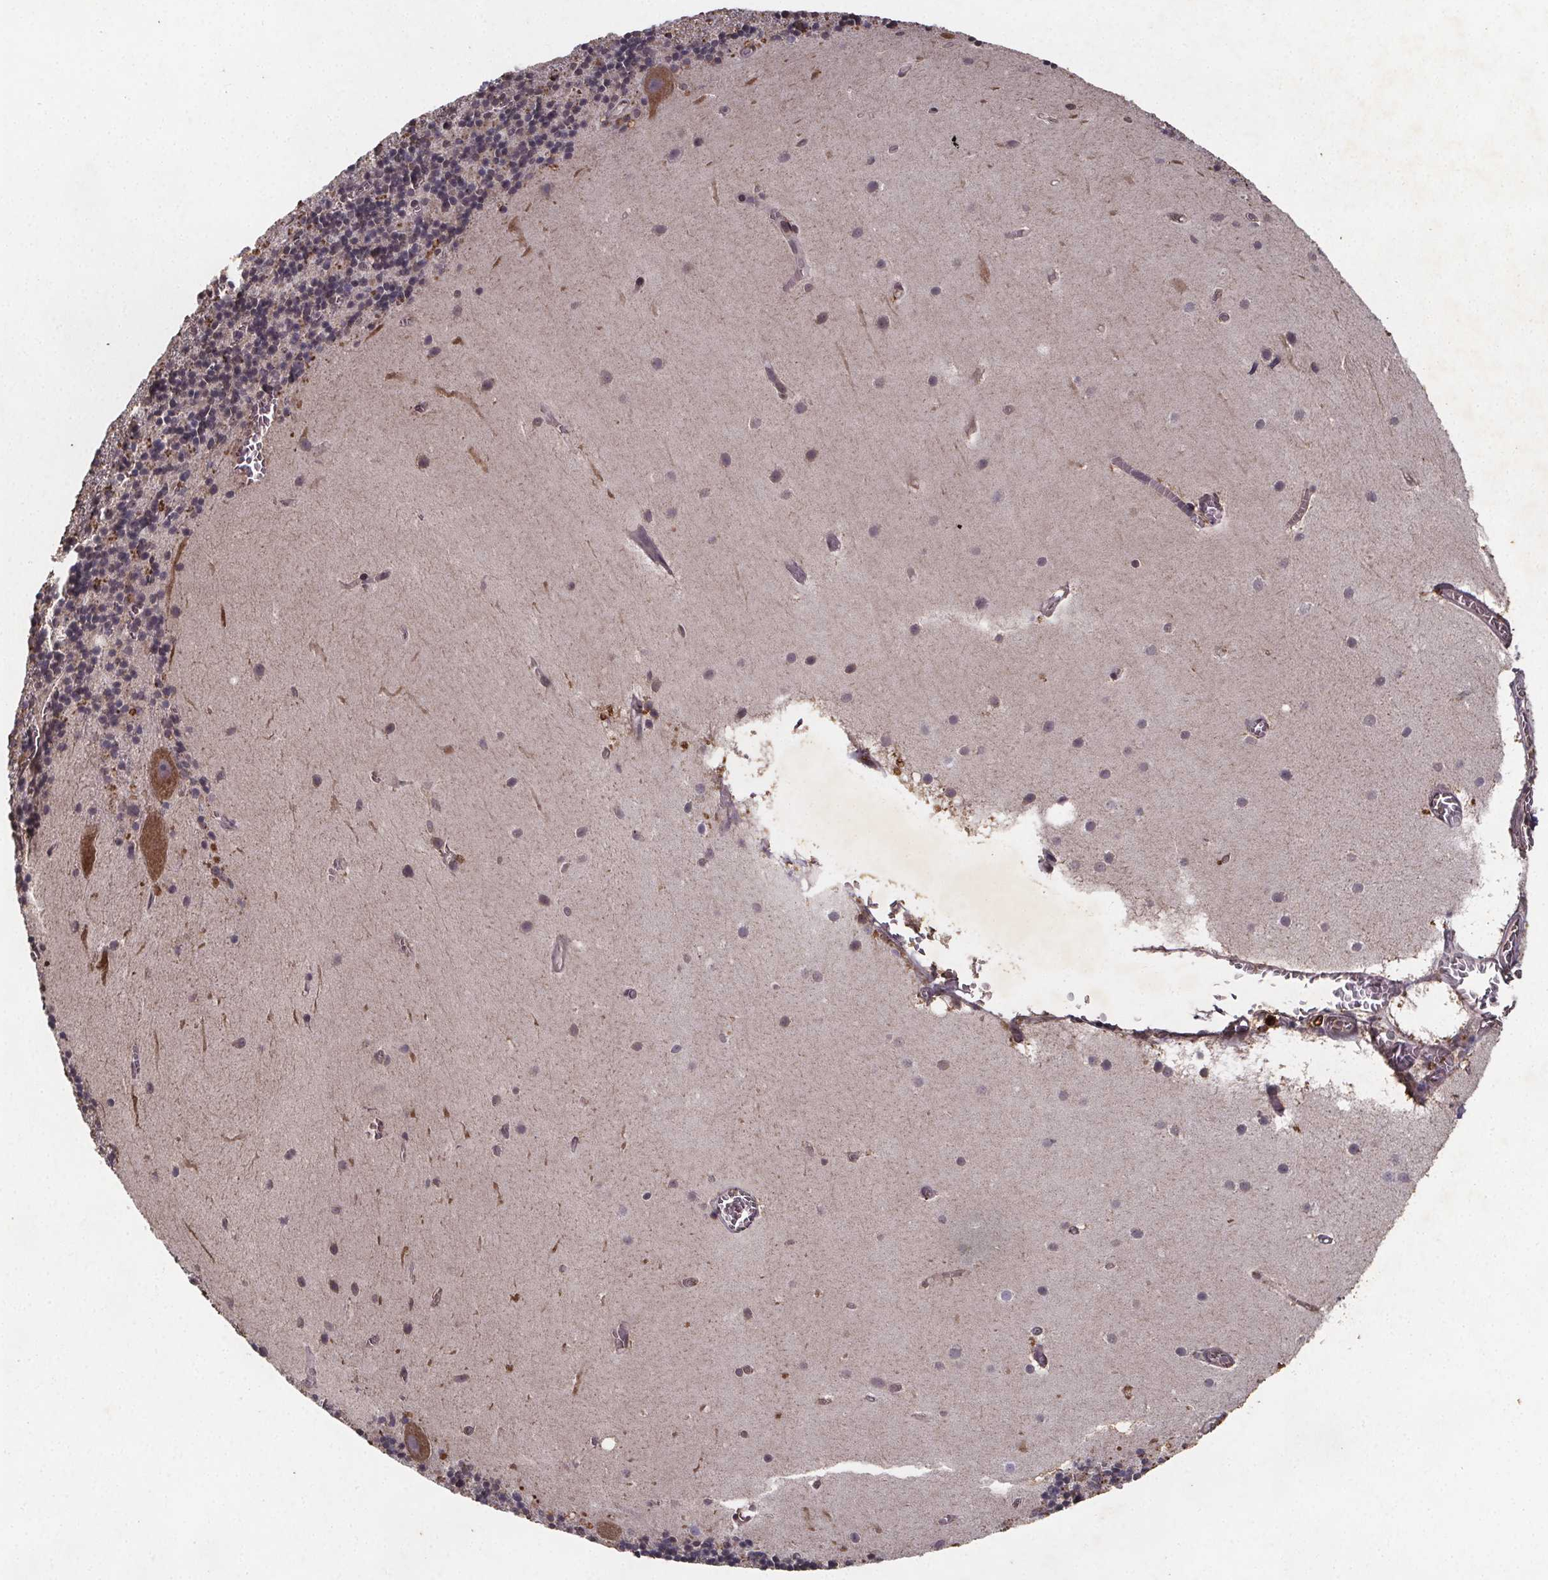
{"staining": {"intensity": "moderate", "quantity": "<25%", "location": "cytoplasmic/membranous"}, "tissue": "cerebellum", "cell_type": "Cells in granular layer", "image_type": "normal", "snomed": [{"axis": "morphology", "description": "Normal tissue, NOS"}, {"axis": "topography", "description": "Cerebellum"}], "caption": "This is a histology image of IHC staining of normal cerebellum, which shows moderate expression in the cytoplasmic/membranous of cells in granular layer.", "gene": "PIERCE2", "patient": {"sex": "male", "age": 70}}